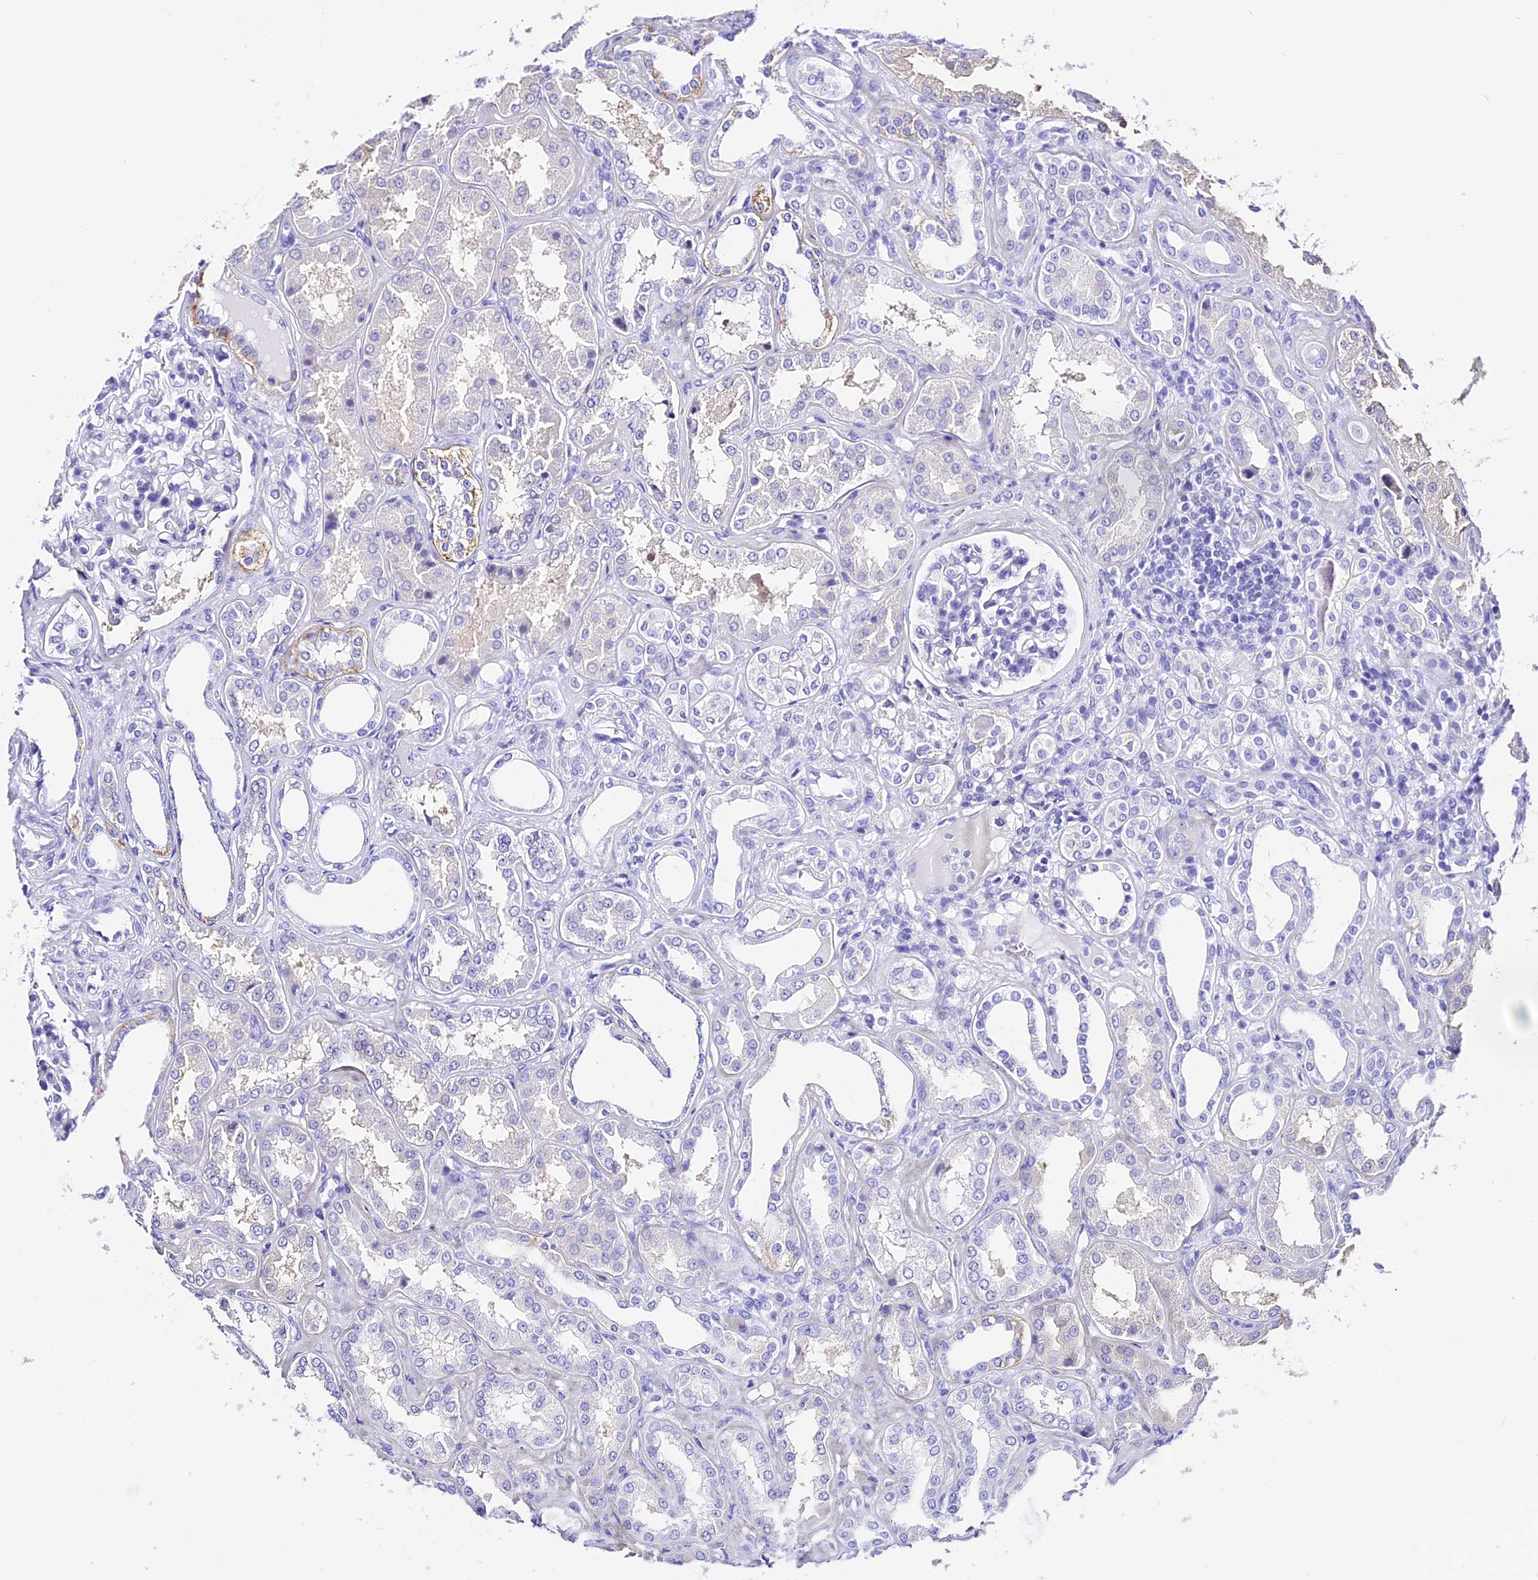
{"staining": {"intensity": "negative", "quantity": "none", "location": "none"}, "tissue": "kidney", "cell_type": "Cells in glomeruli", "image_type": "normal", "snomed": [{"axis": "morphology", "description": "Normal tissue, NOS"}, {"axis": "topography", "description": "Kidney"}], "caption": "A high-resolution image shows IHC staining of benign kidney, which exhibits no significant positivity in cells in glomeruli.", "gene": "TRMT44", "patient": {"sex": "female", "age": 56}}